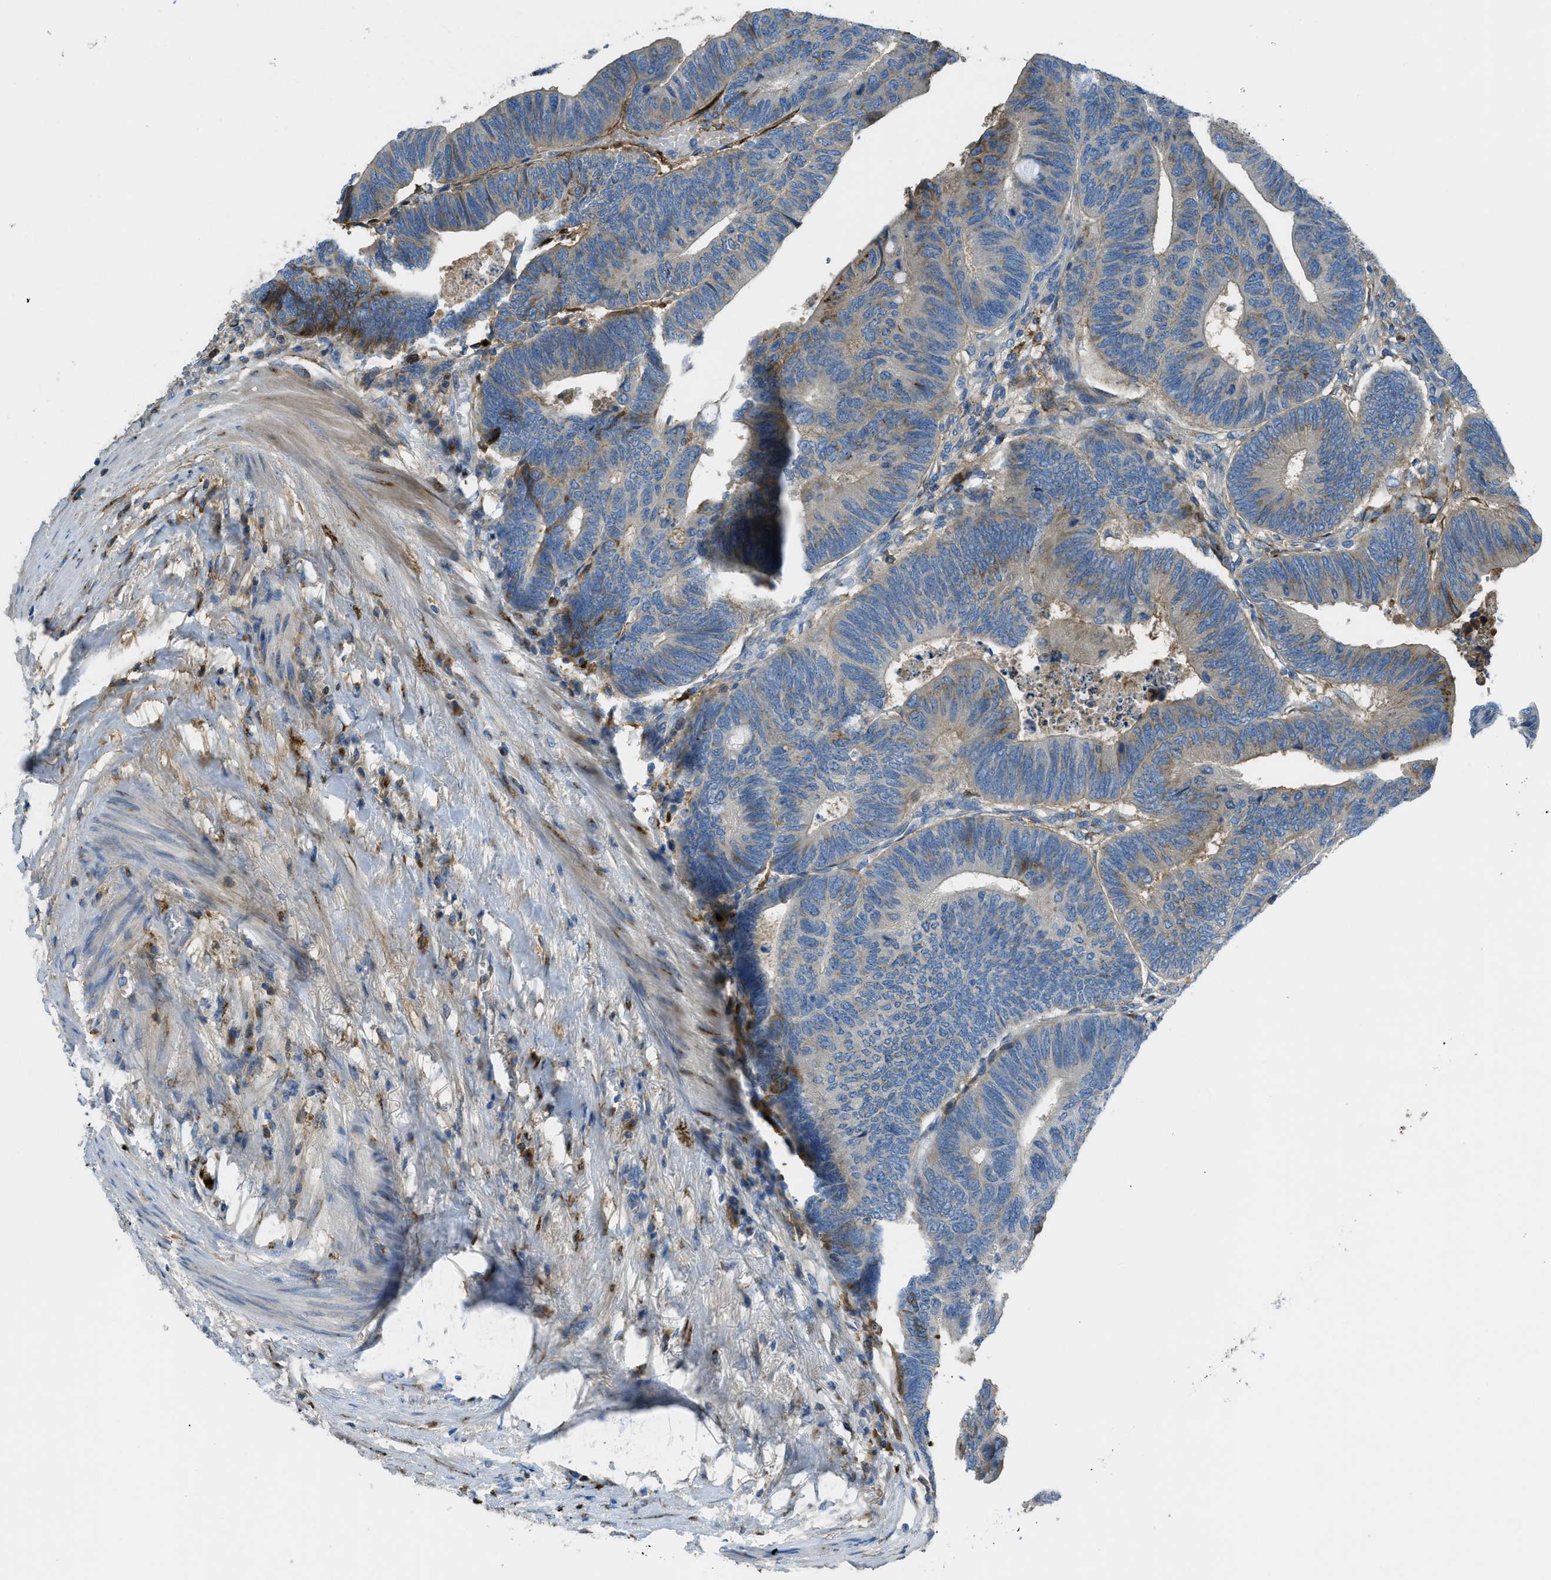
{"staining": {"intensity": "weak", "quantity": "<25%", "location": "cytoplasmic/membranous"}, "tissue": "colorectal cancer", "cell_type": "Tumor cells", "image_type": "cancer", "snomed": [{"axis": "morphology", "description": "Normal tissue, NOS"}, {"axis": "morphology", "description": "Adenocarcinoma, NOS"}, {"axis": "topography", "description": "Rectum"}, {"axis": "topography", "description": "Peripheral nerve tissue"}], "caption": "DAB immunohistochemical staining of human colorectal adenocarcinoma reveals no significant positivity in tumor cells. (DAB immunohistochemistry visualized using brightfield microscopy, high magnification).", "gene": "TRIM59", "patient": {"sex": "male", "age": 92}}